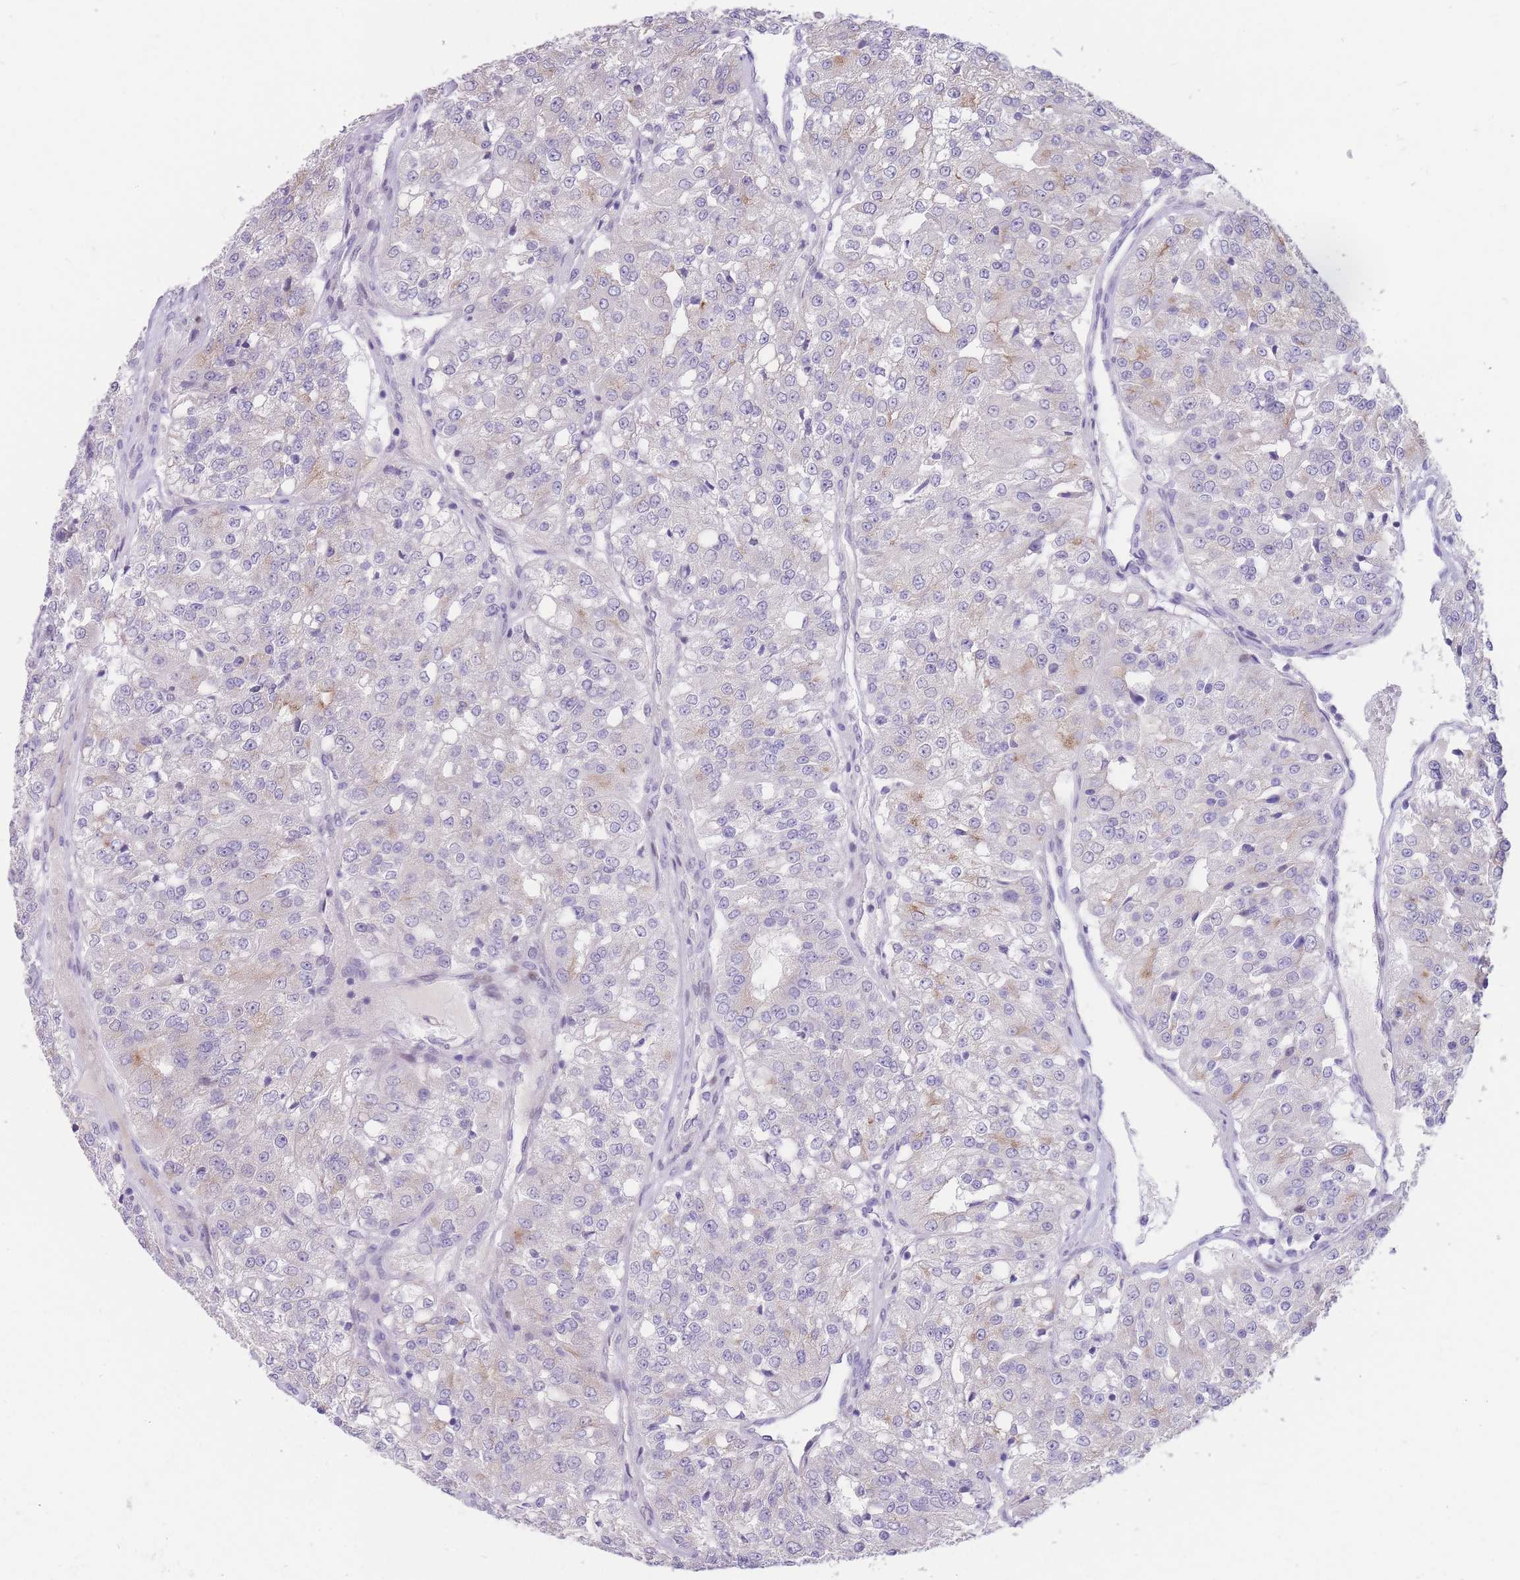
{"staining": {"intensity": "weak", "quantity": "<25%", "location": "cytoplasmic/membranous"}, "tissue": "renal cancer", "cell_type": "Tumor cells", "image_type": "cancer", "snomed": [{"axis": "morphology", "description": "Adenocarcinoma, NOS"}, {"axis": "topography", "description": "Kidney"}], "caption": "High magnification brightfield microscopy of renal adenocarcinoma stained with DAB (3,3'-diaminobenzidine) (brown) and counterstained with hematoxylin (blue): tumor cells show no significant staining. (IHC, brightfield microscopy, high magnification).", "gene": "SHCBP1", "patient": {"sex": "female", "age": 63}}